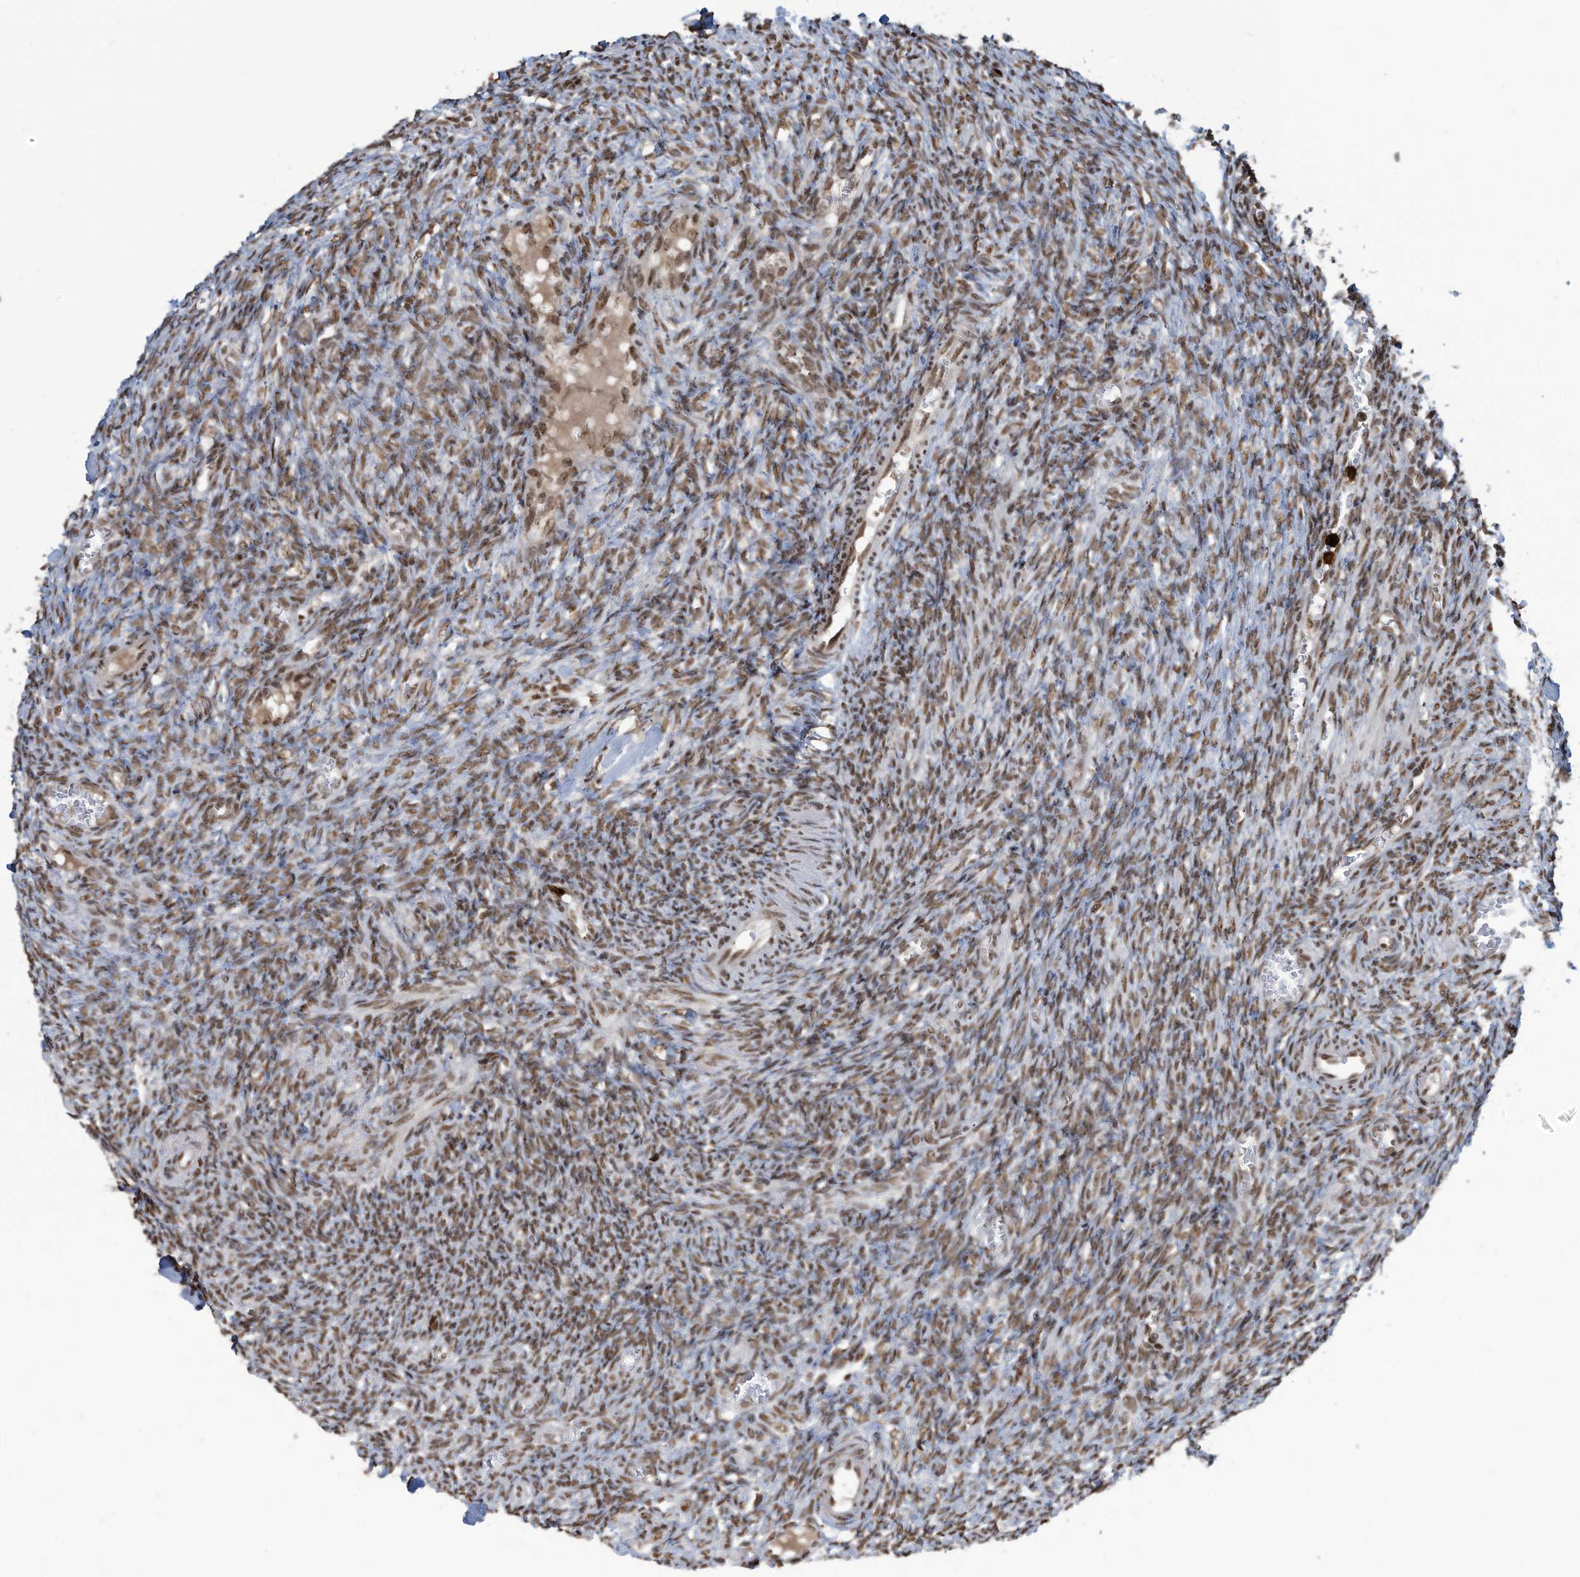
{"staining": {"intensity": "moderate", "quantity": ">75%", "location": "nuclear"}, "tissue": "ovary", "cell_type": "Ovarian stroma cells", "image_type": "normal", "snomed": [{"axis": "morphology", "description": "Normal tissue, NOS"}, {"axis": "topography", "description": "Ovary"}], "caption": "Immunohistochemistry (IHC) photomicrograph of normal ovary stained for a protein (brown), which exhibits medium levels of moderate nuclear staining in about >75% of ovarian stroma cells.", "gene": "LBH", "patient": {"sex": "female", "age": 27}}